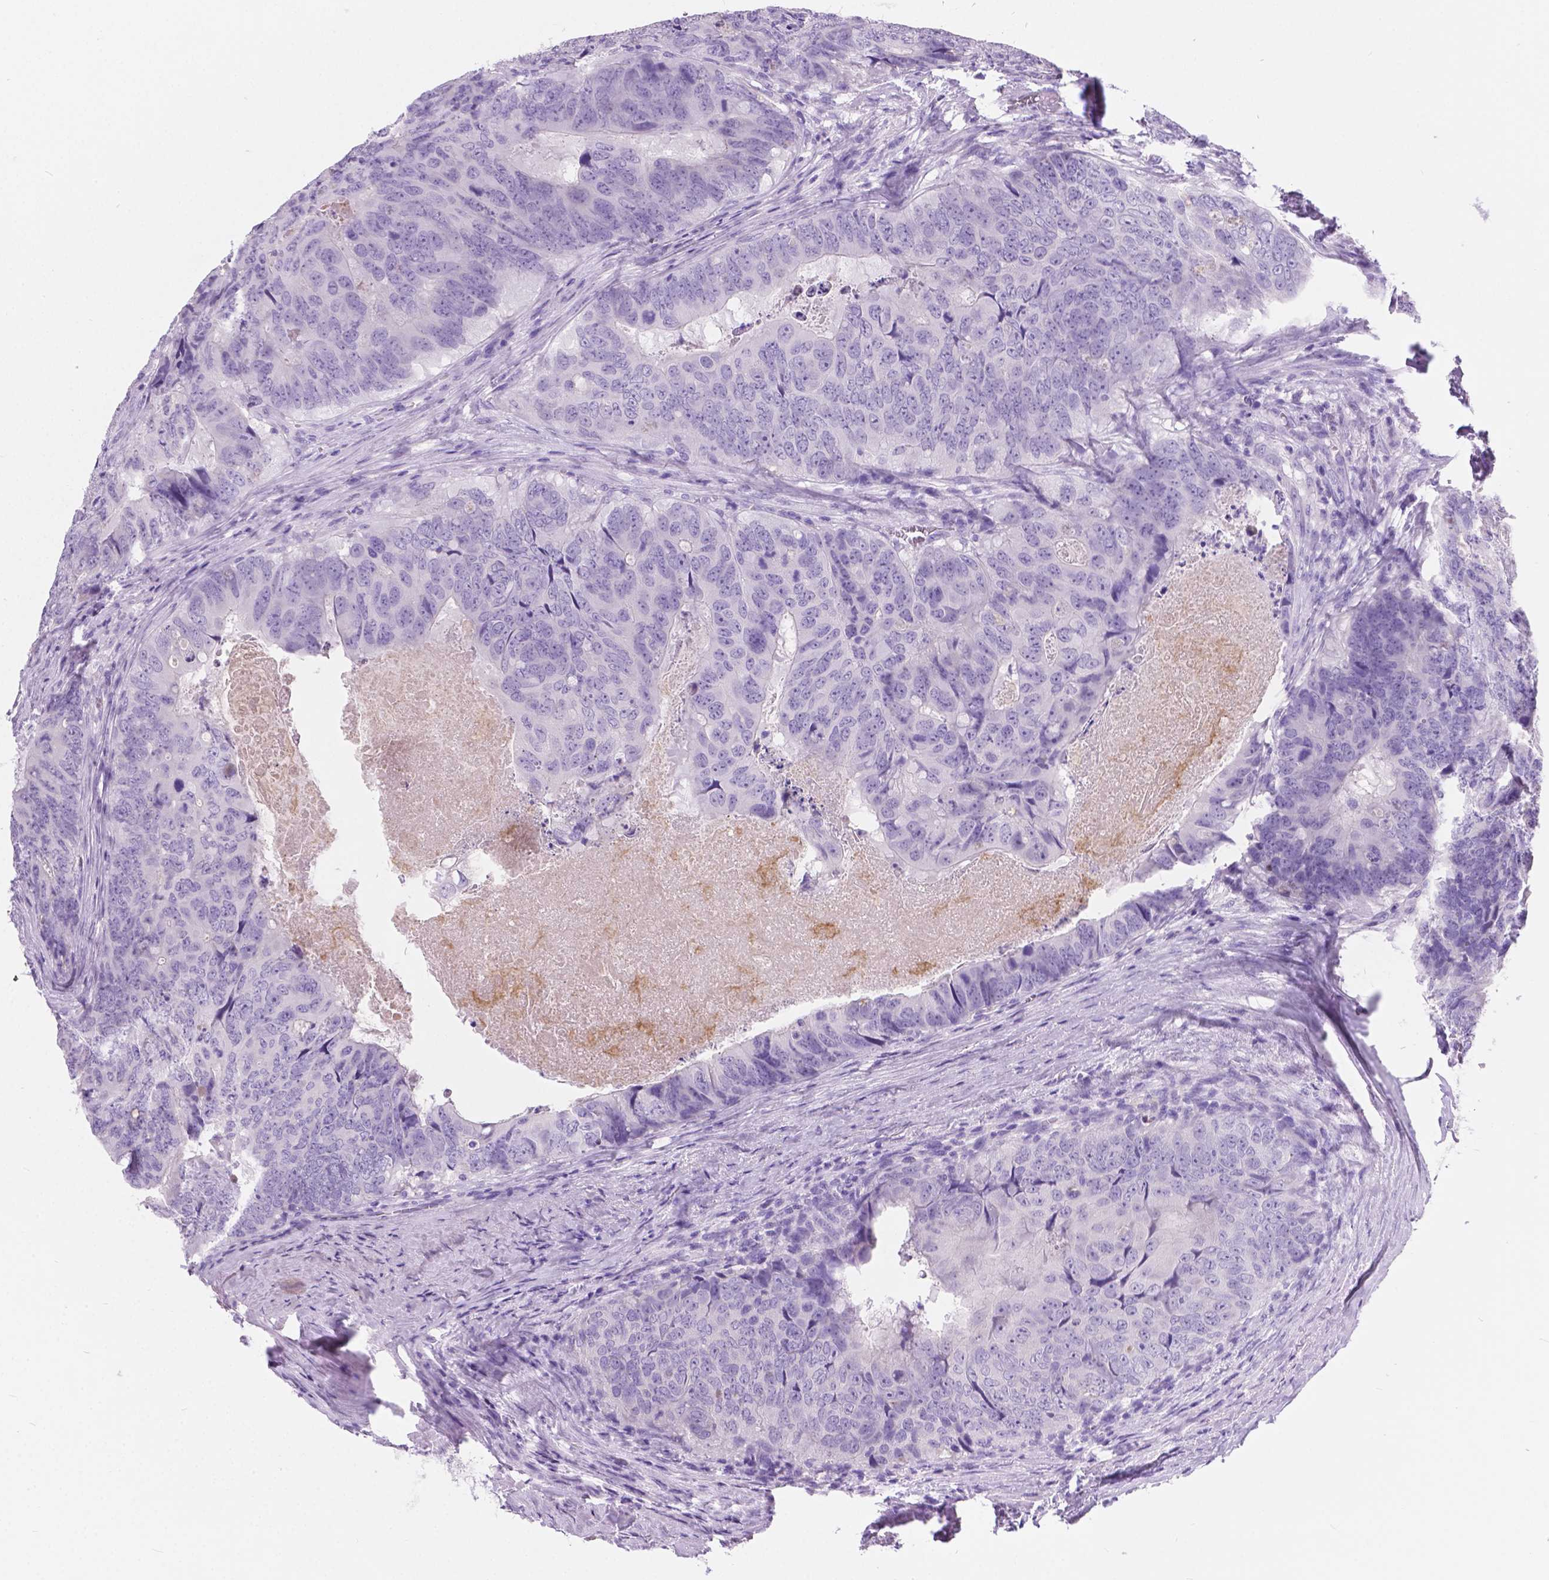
{"staining": {"intensity": "negative", "quantity": "none", "location": "none"}, "tissue": "colorectal cancer", "cell_type": "Tumor cells", "image_type": "cancer", "snomed": [{"axis": "morphology", "description": "Adenocarcinoma, NOS"}, {"axis": "topography", "description": "Colon"}], "caption": "Protein analysis of colorectal cancer (adenocarcinoma) reveals no significant staining in tumor cells. (DAB immunohistochemistry (IHC) visualized using brightfield microscopy, high magnification).", "gene": "ARMS2", "patient": {"sex": "male", "age": 79}}